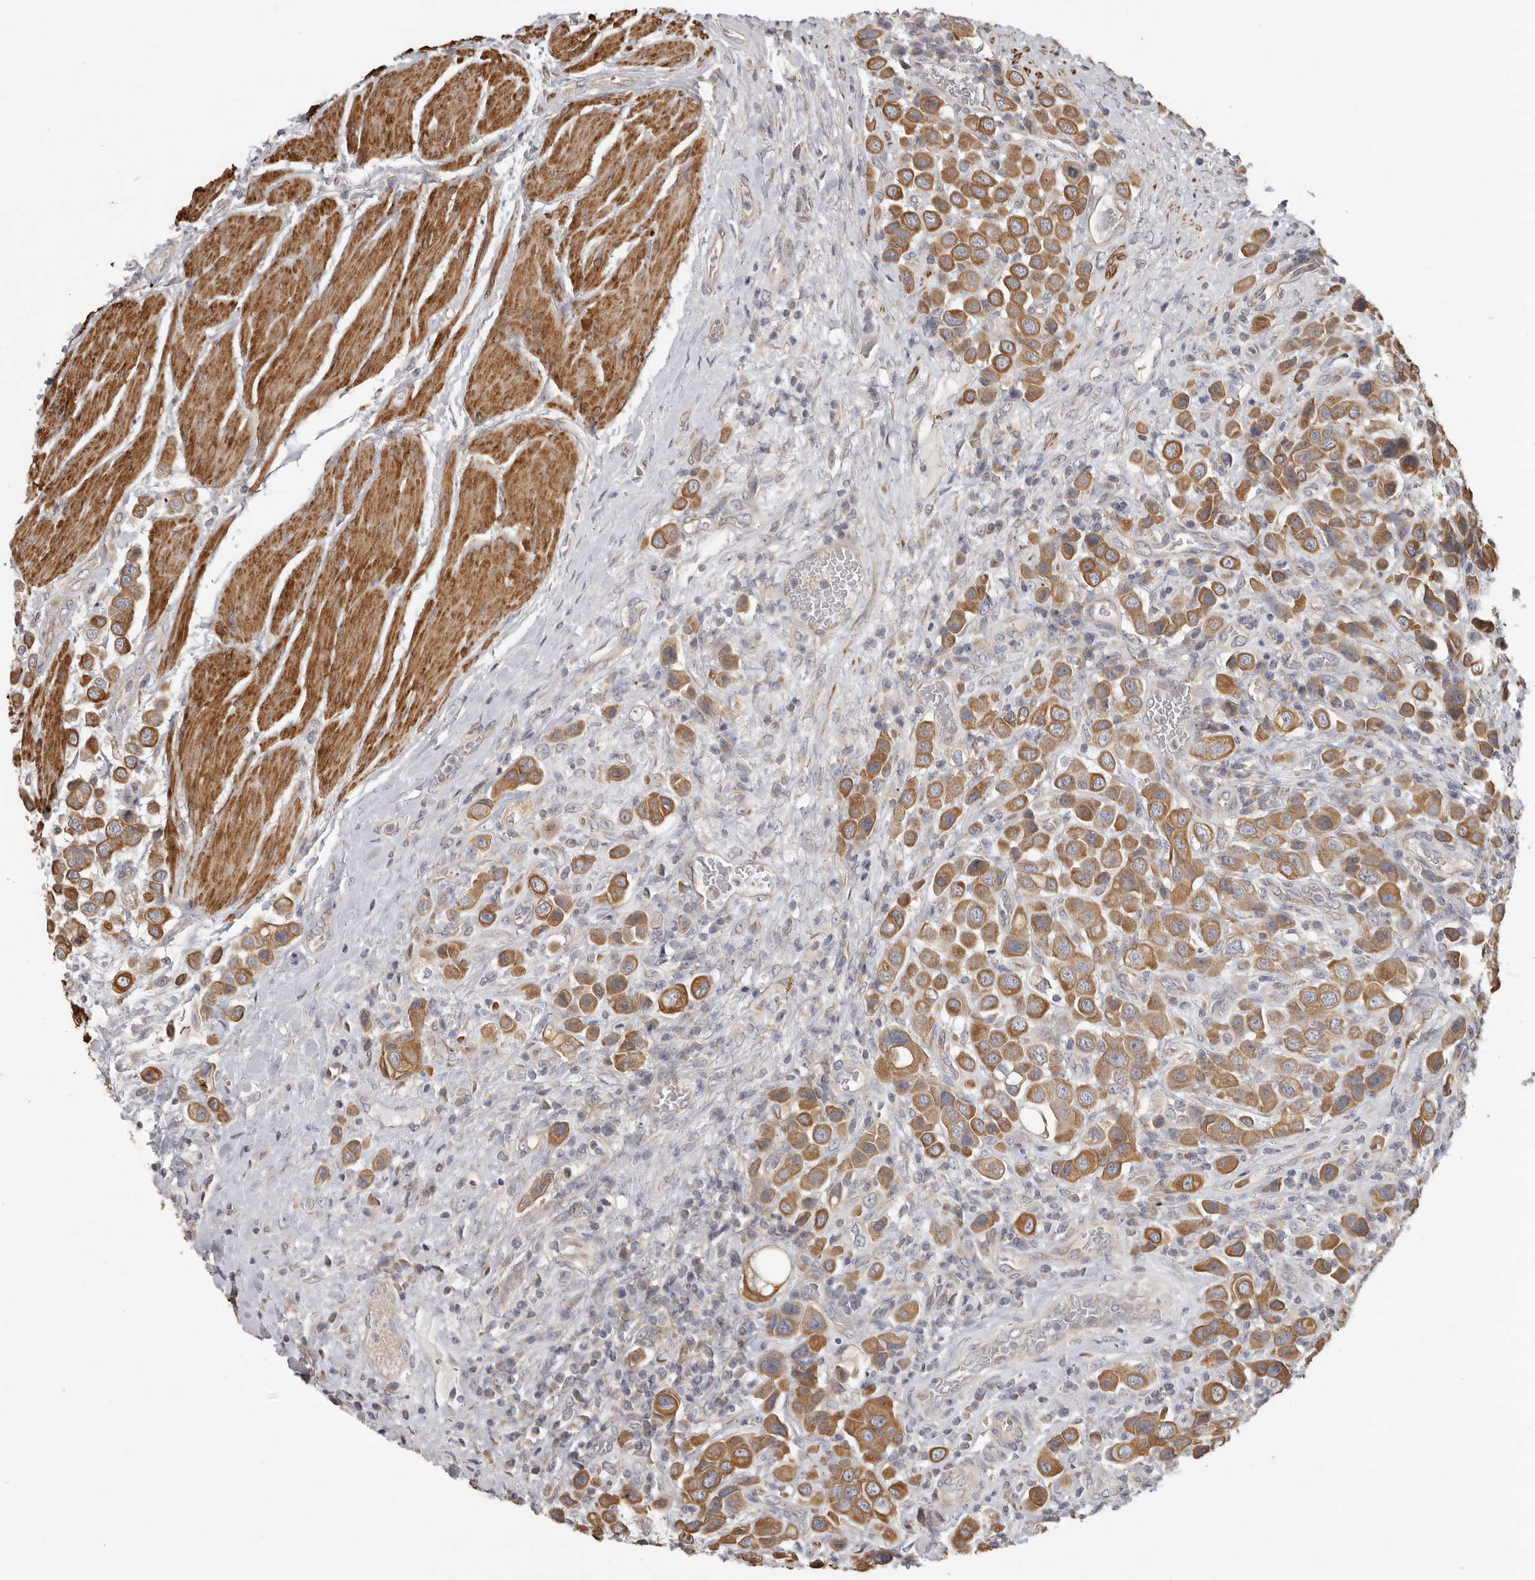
{"staining": {"intensity": "moderate", "quantity": ">75%", "location": "cytoplasmic/membranous"}, "tissue": "urothelial cancer", "cell_type": "Tumor cells", "image_type": "cancer", "snomed": [{"axis": "morphology", "description": "Urothelial carcinoma, High grade"}, {"axis": "topography", "description": "Urinary bladder"}], "caption": "Immunohistochemical staining of urothelial carcinoma (high-grade) demonstrates medium levels of moderate cytoplasmic/membranous staining in approximately >75% of tumor cells.", "gene": "UNK", "patient": {"sex": "male", "age": 50}}